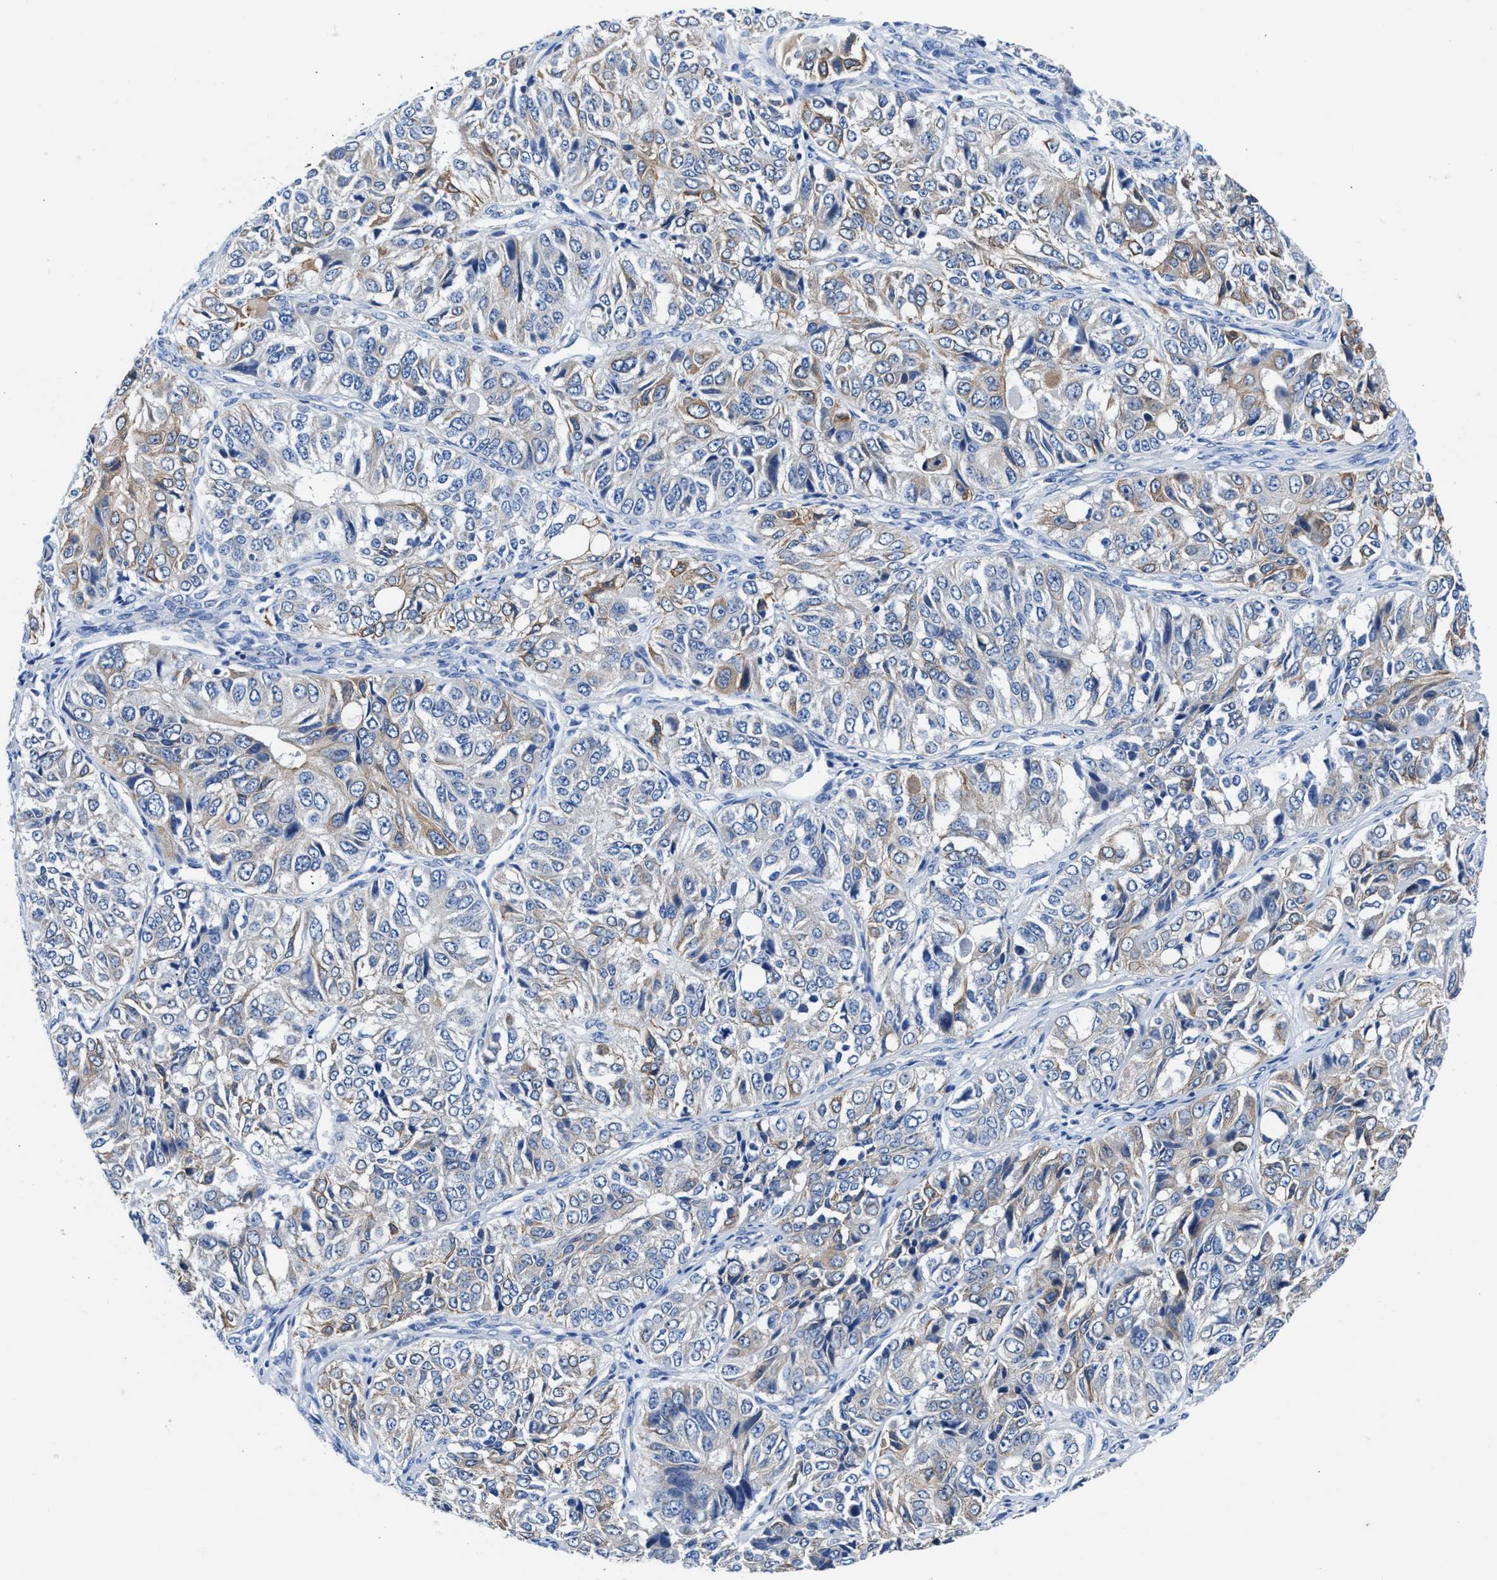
{"staining": {"intensity": "weak", "quantity": "25%-75%", "location": "cytoplasmic/membranous"}, "tissue": "ovarian cancer", "cell_type": "Tumor cells", "image_type": "cancer", "snomed": [{"axis": "morphology", "description": "Carcinoma, endometroid"}, {"axis": "topography", "description": "Ovary"}], "caption": "A brown stain highlights weak cytoplasmic/membranous expression of a protein in endometroid carcinoma (ovarian) tumor cells.", "gene": "PARG", "patient": {"sex": "female", "age": 51}}